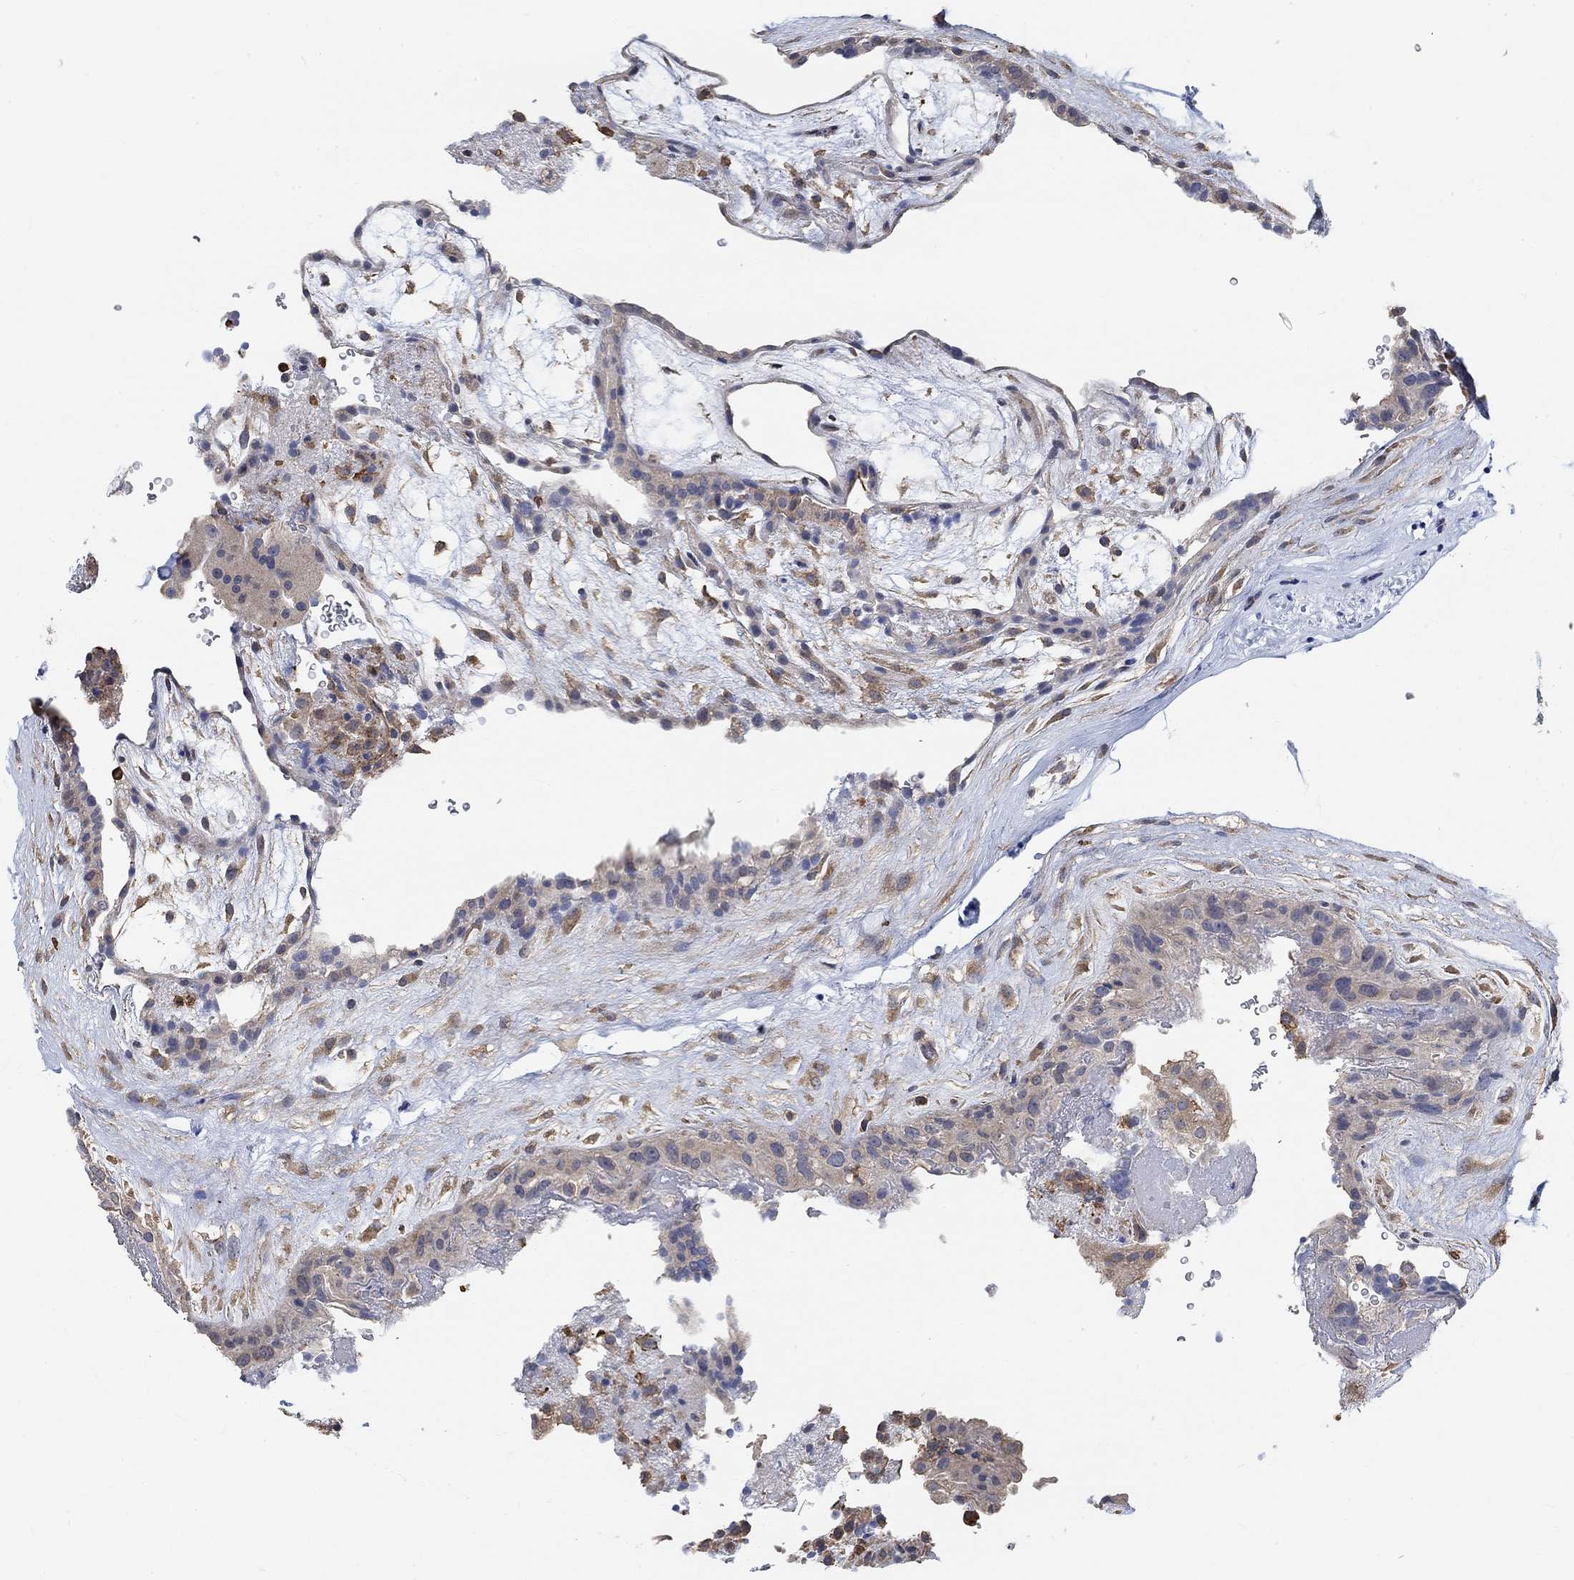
{"staining": {"intensity": "strong", "quantity": "25%-75%", "location": "cytoplasmic/membranous"}, "tissue": "placenta", "cell_type": "Decidual cells", "image_type": "normal", "snomed": [{"axis": "morphology", "description": "Normal tissue, NOS"}, {"axis": "topography", "description": "Placenta"}], "caption": "About 25%-75% of decidual cells in normal human placenta show strong cytoplasmic/membranous protein expression as visualized by brown immunohistochemical staining.", "gene": "SYT16", "patient": {"sex": "female", "age": 19}}